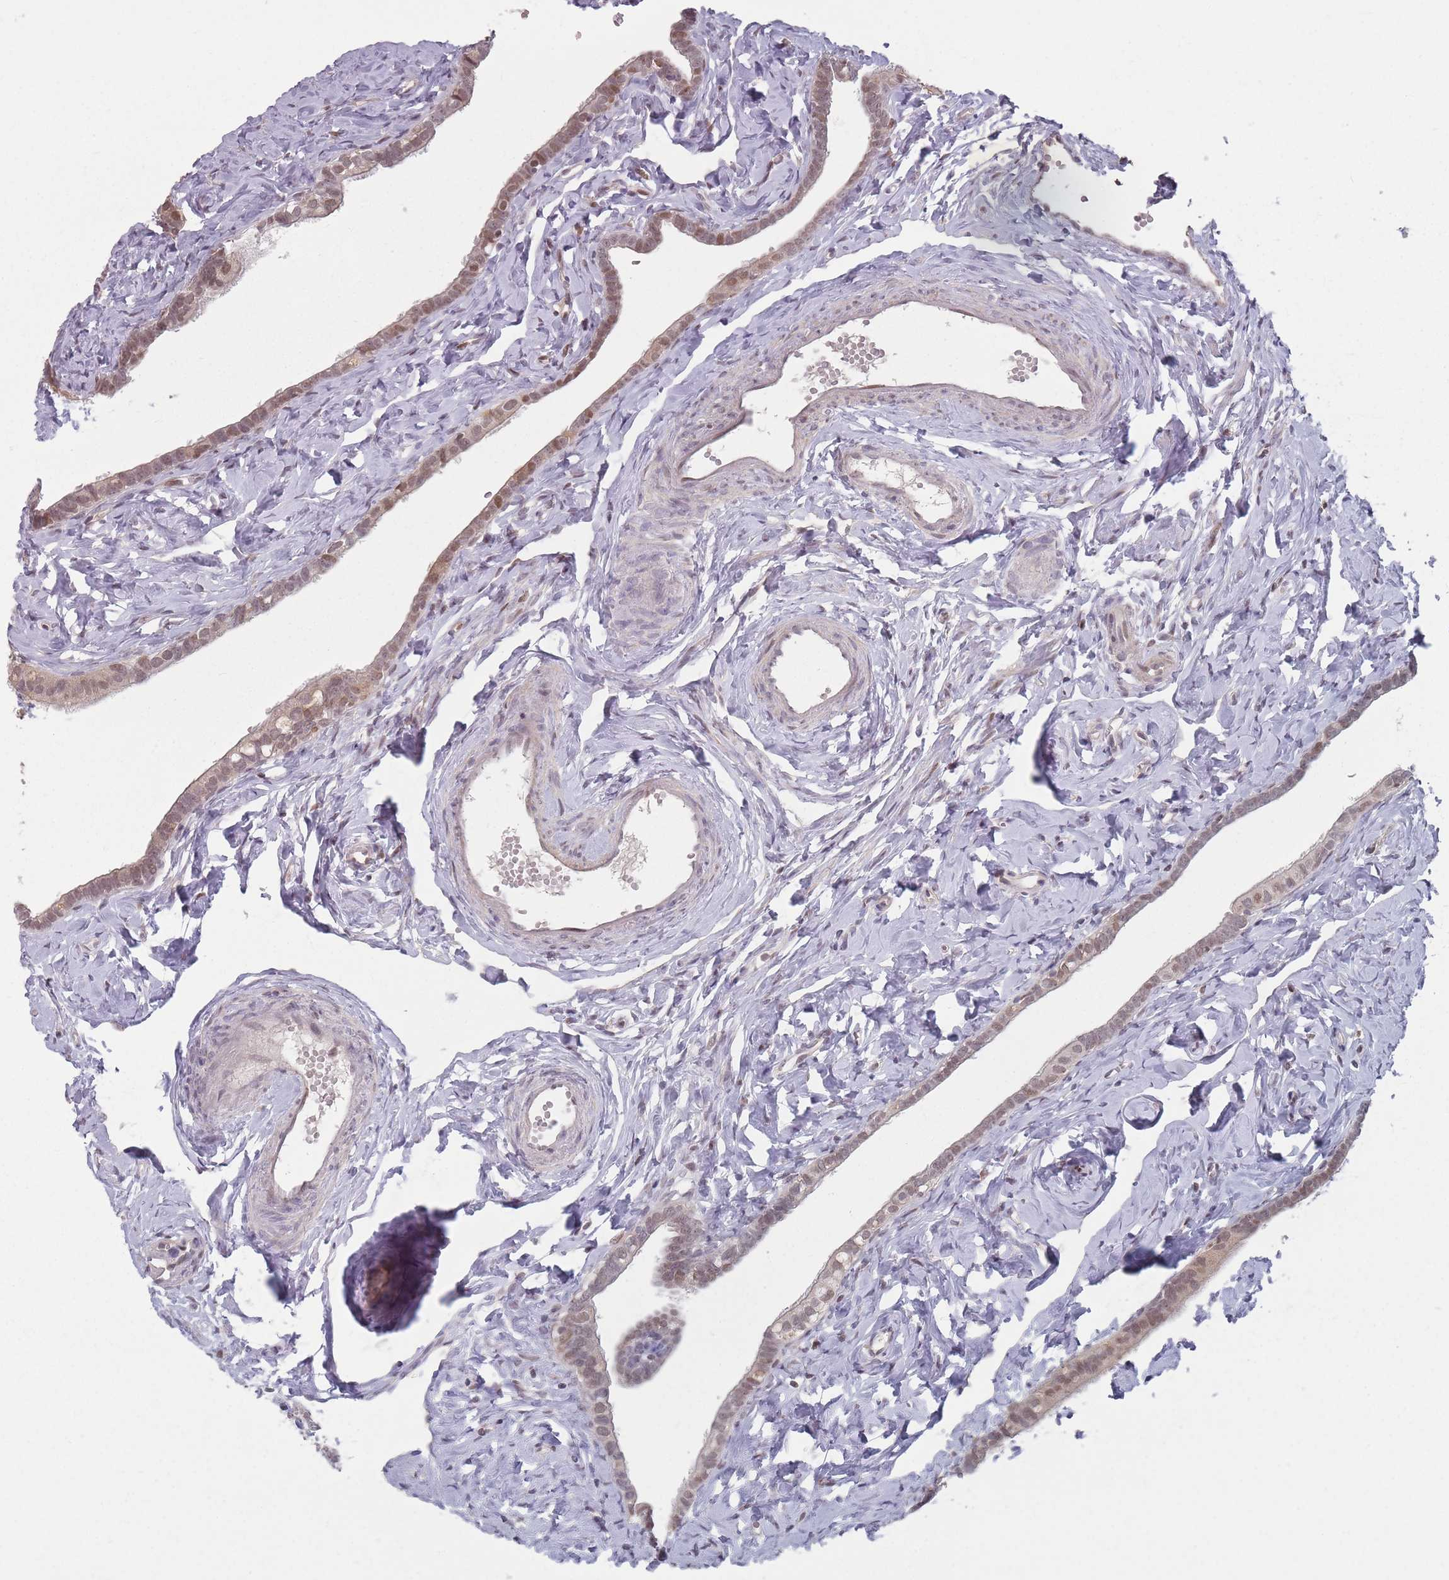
{"staining": {"intensity": "moderate", "quantity": ">75%", "location": "nuclear"}, "tissue": "fallopian tube", "cell_type": "Glandular cells", "image_type": "normal", "snomed": [{"axis": "morphology", "description": "Normal tissue, NOS"}, {"axis": "topography", "description": "Fallopian tube"}], "caption": "Glandular cells demonstrate medium levels of moderate nuclear expression in approximately >75% of cells in normal fallopian tube.", "gene": "SH3BGRL2", "patient": {"sex": "female", "age": 66}}